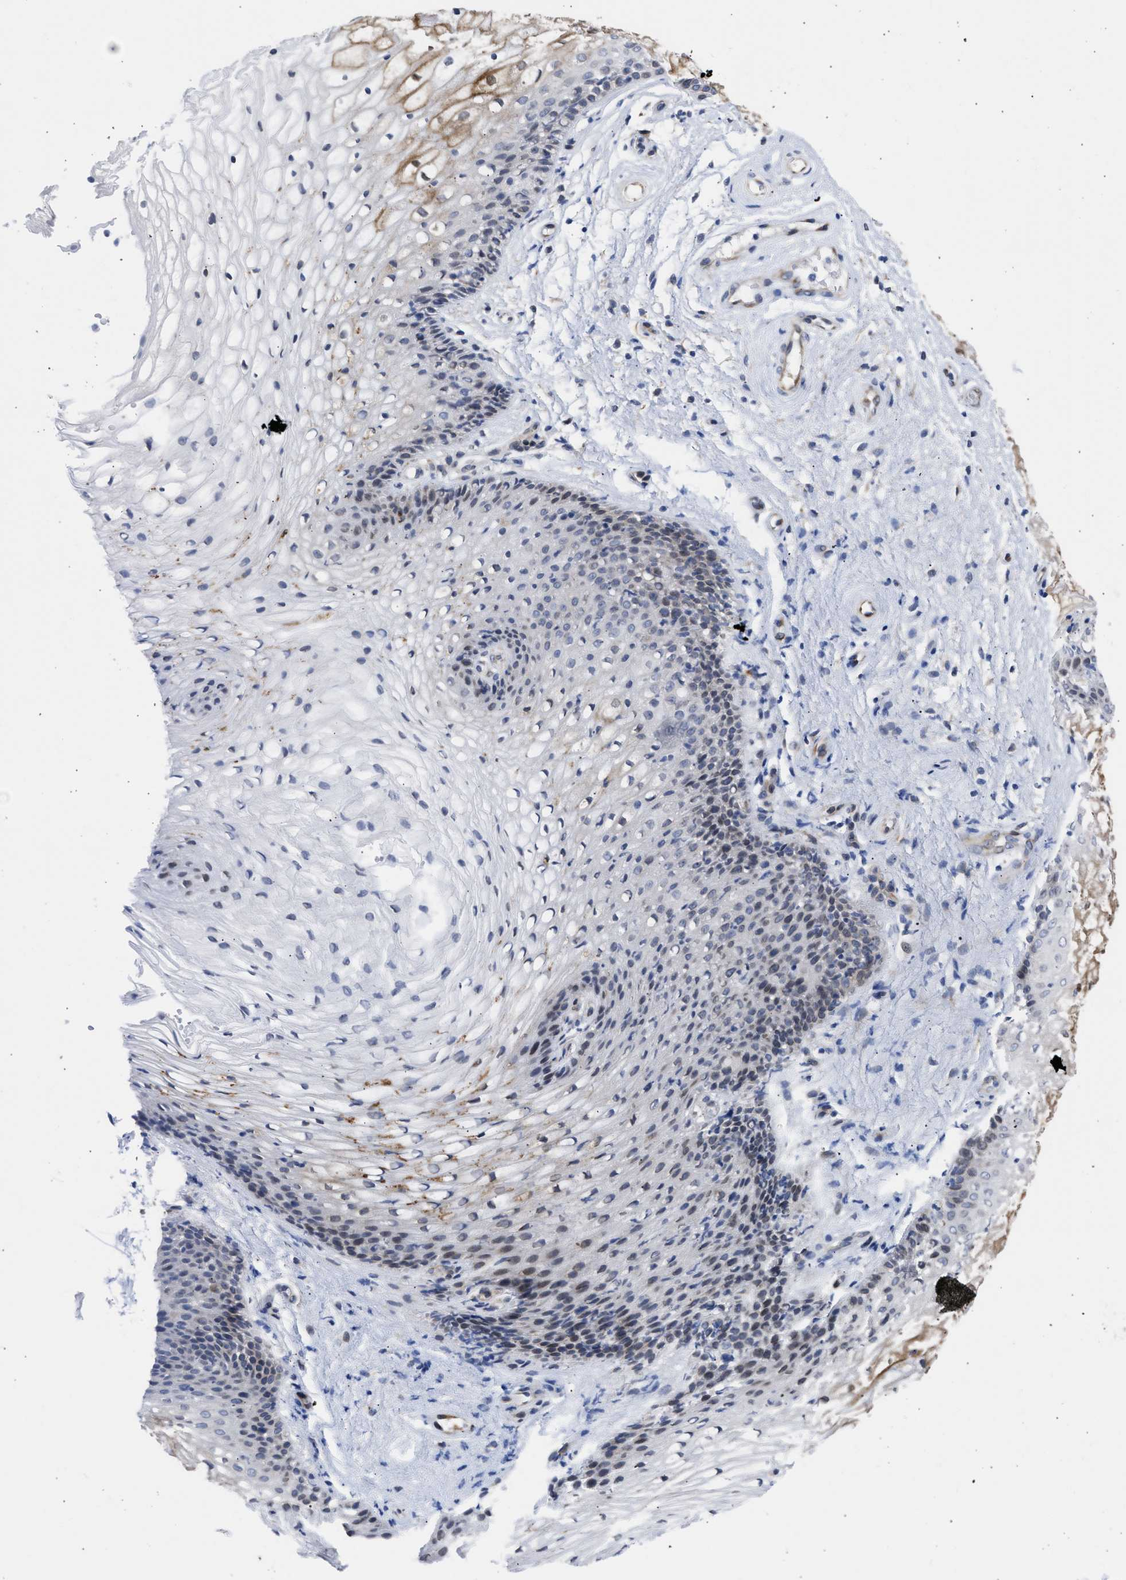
{"staining": {"intensity": "moderate", "quantity": "25%-75%", "location": "cytoplasmic/membranous,nuclear"}, "tissue": "vagina", "cell_type": "Squamous epithelial cells", "image_type": "normal", "snomed": [{"axis": "morphology", "description": "Normal tissue, NOS"}, {"axis": "topography", "description": "Vagina"}], "caption": "Protein staining reveals moderate cytoplasmic/membranous,nuclear staining in approximately 25%-75% of squamous epithelial cells in benign vagina. The protein is shown in brown color, while the nuclei are stained blue.", "gene": "NUP35", "patient": {"sex": "female", "age": 34}}